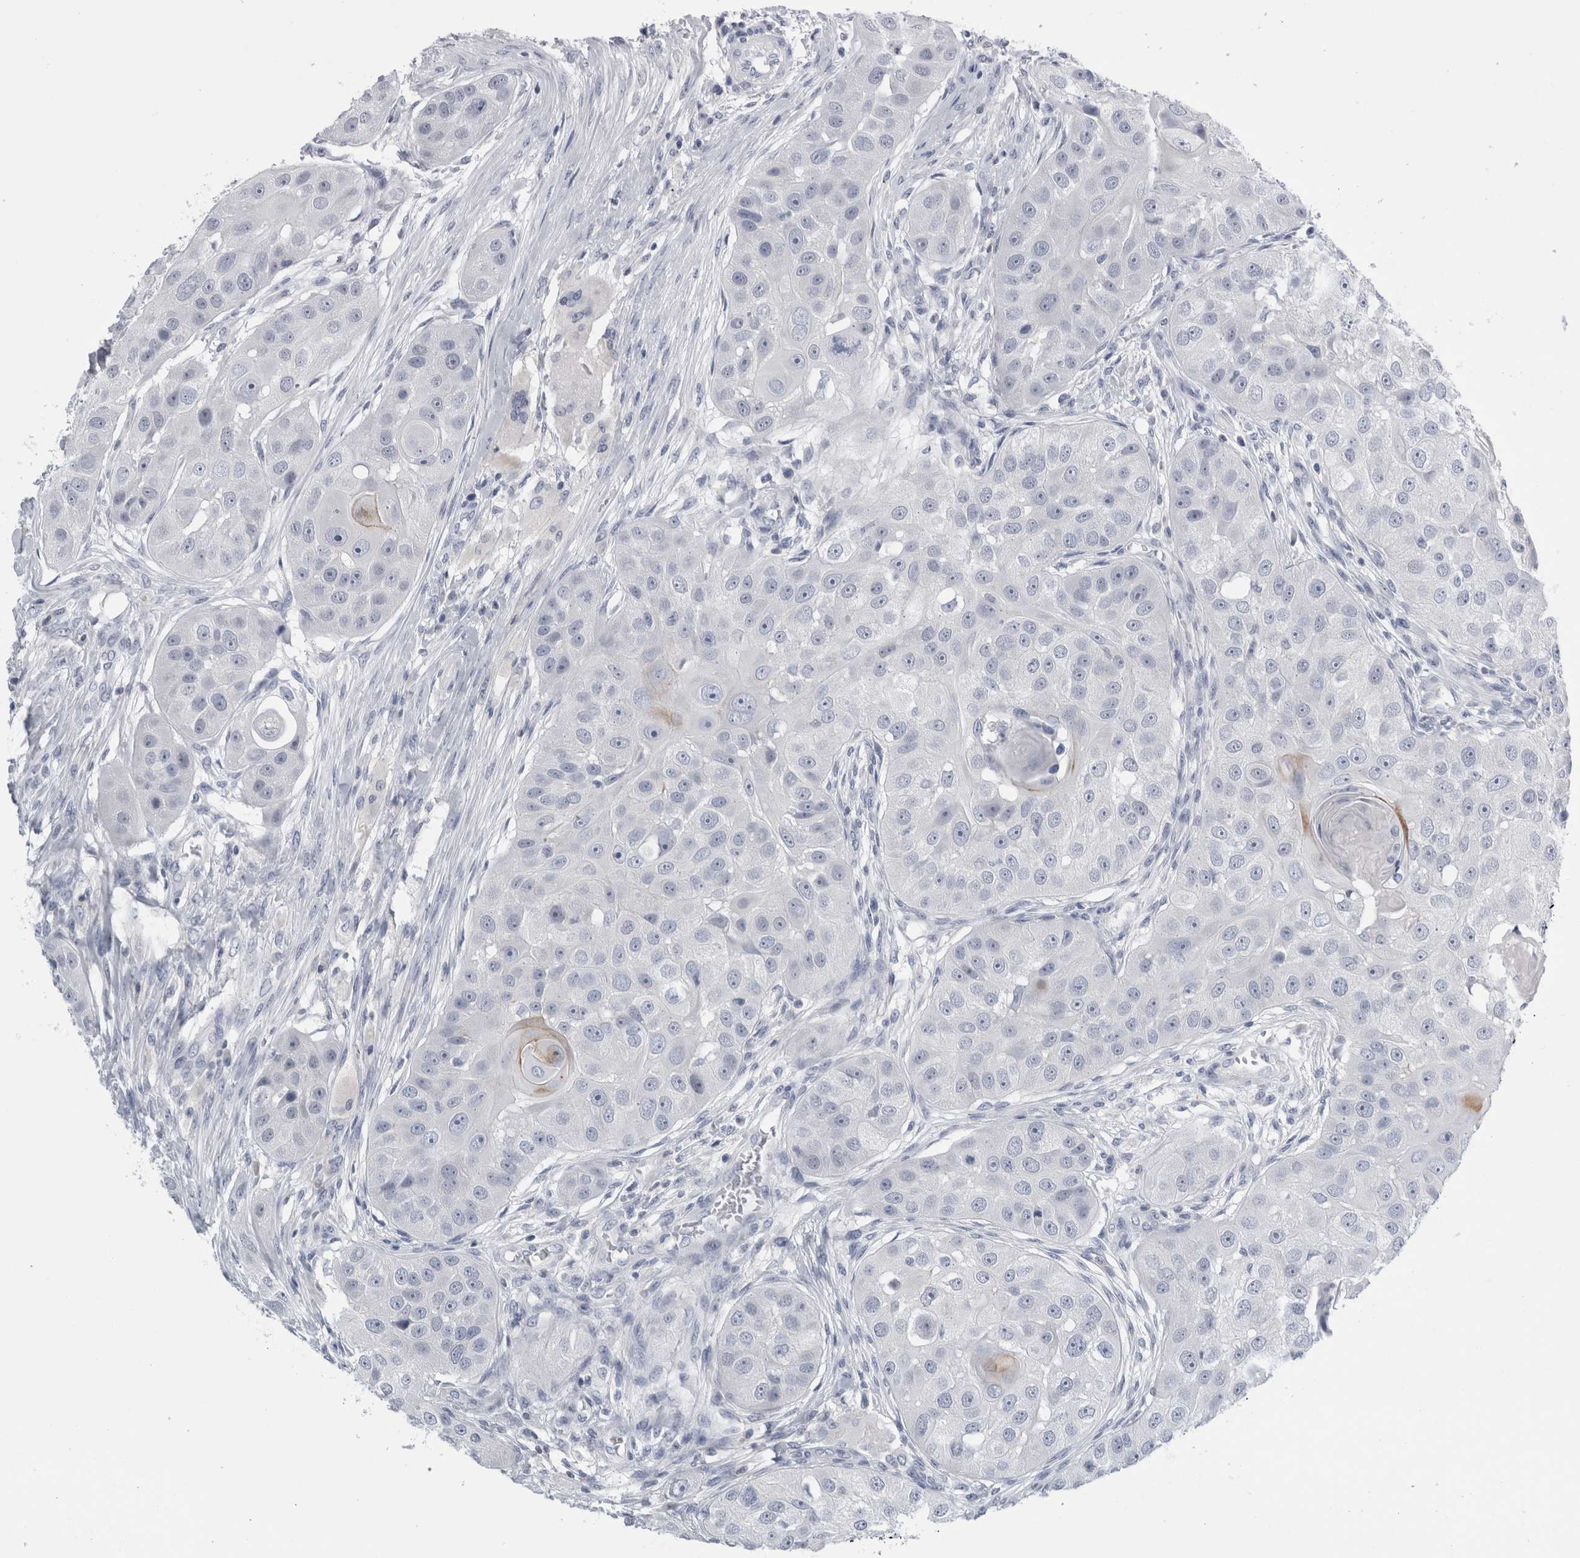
{"staining": {"intensity": "negative", "quantity": "none", "location": "none"}, "tissue": "head and neck cancer", "cell_type": "Tumor cells", "image_type": "cancer", "snomed": [{"axis": "morphology", "description": "Normal tissue, NOS"}, {"axis": "morphology", "description": "Squamous cell carcinoma, NOS"}, {"axis": "topography", "description": "Skeletal muscle"}, {"axis": "topography", "description": "Head-Neck"}], "caption": "A micrograph of human squamous cell carcinoma (head and neck) is negative for staining in tumor cells. (DAB (3,3'-diaminobenzidine) immunohistochemistry (IHC), high magnification).", "gene": "ANKFY1", "patient": {"sex": "male", "age": 51}}